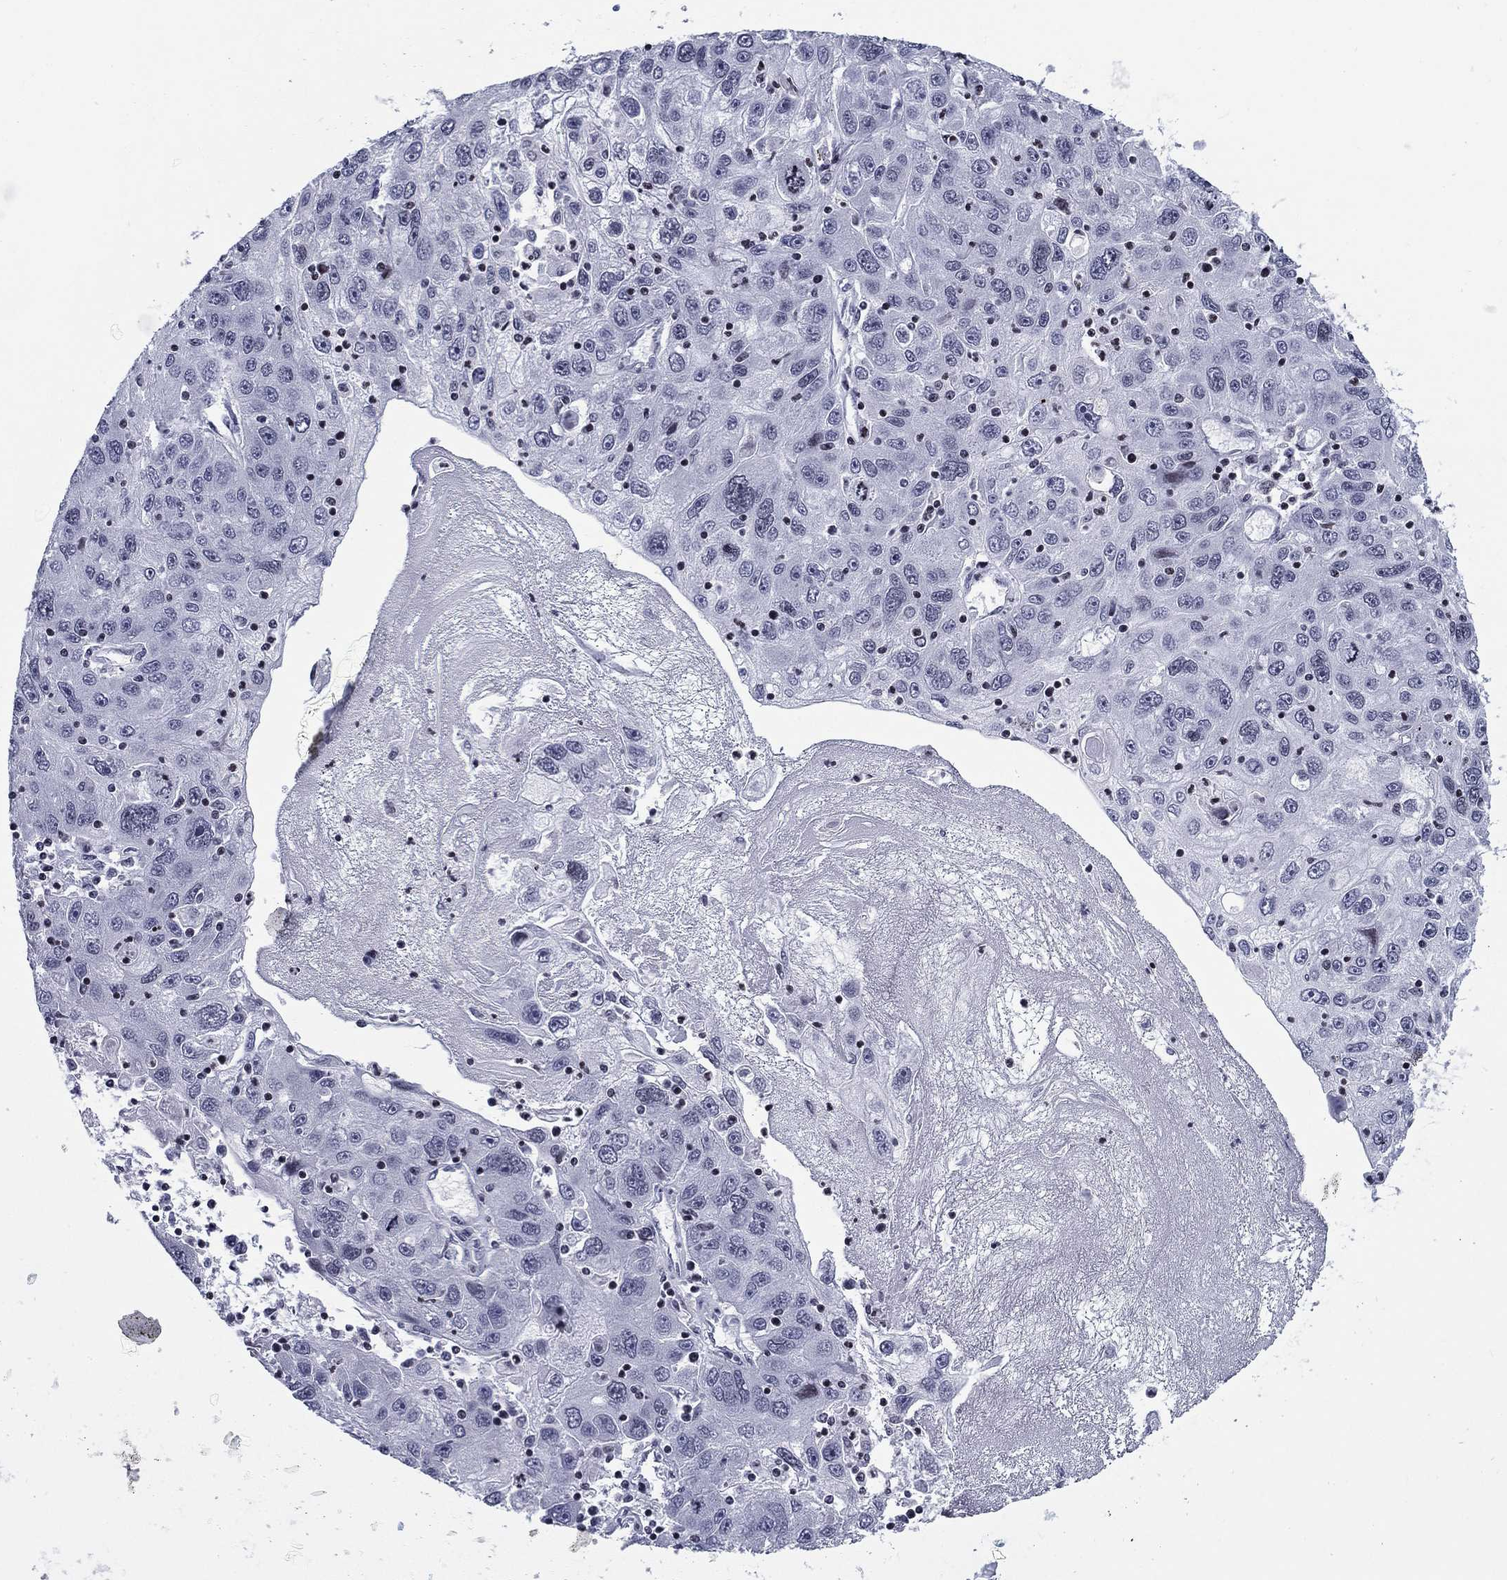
{"staining": {"intensity": "negative", "quantity": "none", "location": "none"}, "tissue": "stomach cancer", "cell_type": "Tumor cells", "image_type": "cancer", "snomed": [{"axis": "morphology", "description": "Adenocarcinoma, NOS"}, {"axis": "topography", "description": "Stomach"}], "caption": "This is an immunohistochemistry photomicrograph of stomach adenocarcinoma. There is no staining in tumor cells.", "gene": "CCDC144A", "patient": {"sex": "male", "age": 56}}